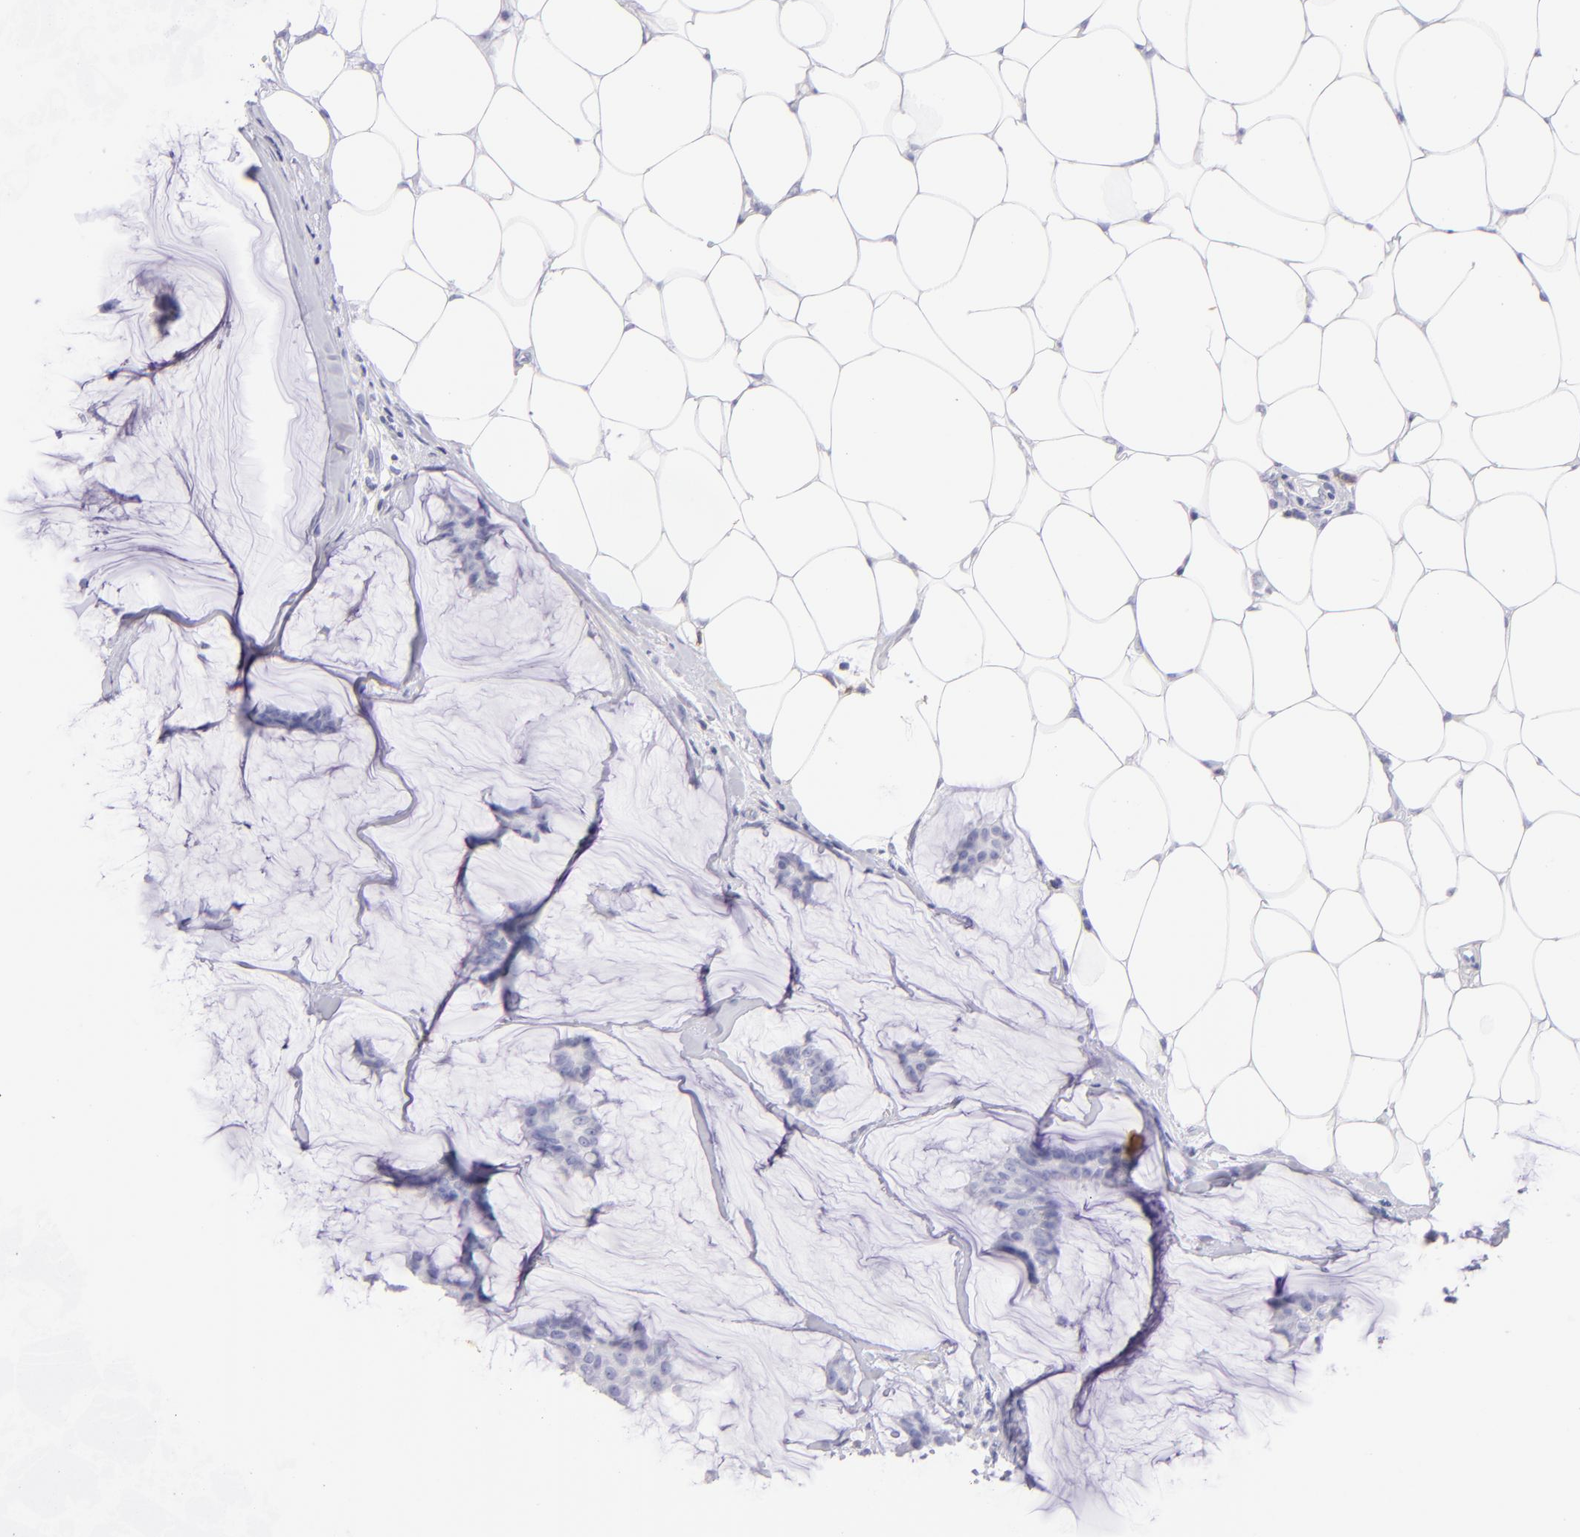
{"staining": {"intensity": "negative", "quantity": "none", "location": "none"}, "tissue": "breast cancer", "cell_type": "Tumor cells", "image_type": "cancer", "snomed": [{"axis": "morphology", "description": "Duct carcinoma"}, {"axis": "topography", "description": "Breast"}], "caption": "A histopathology image of invasive ductal carcinoma (breast) stained for a protein exhibits no brown staining in tumor cells.", "gene": "CD69", "patient": {"sex": "female", "age": 93}}